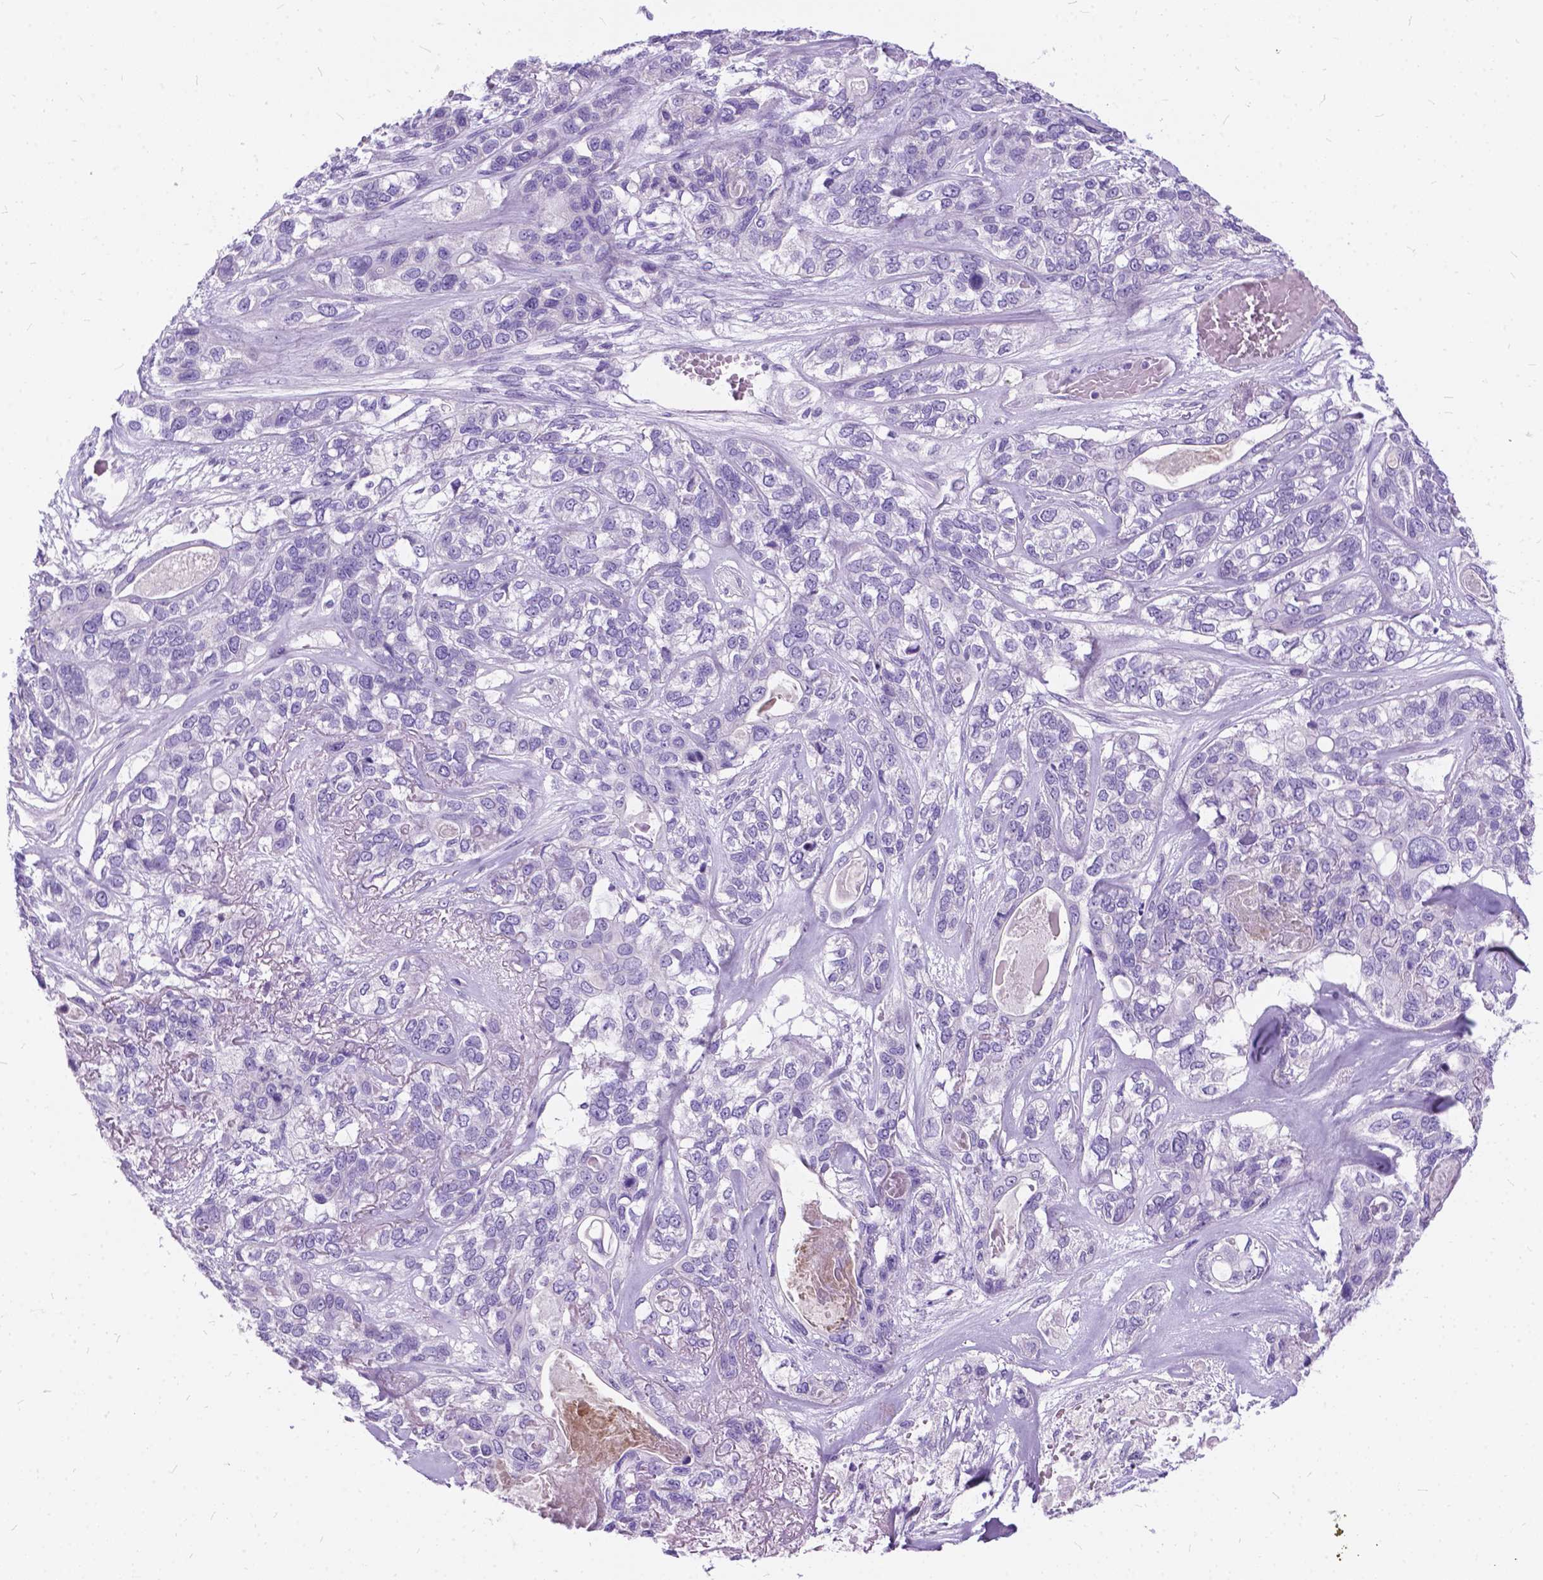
{"staining": {"intensity": "negative", "quantity": "none", "location": "none"}, "tissue": "lung cancer", "cell_type": "Tumor cells", "image_type": "cancer", "snomed": [{"axis": "morphology", "description": "Squamous cell carcinoma, NOS"}, {"axis": "topography", "description": "Lung"}], "caption": "High power microscopy histopathology image of an IHC image of squamous cell carcinoma (lung), revealing no significant positivity in tumor cells.", "gene": "BSND", "patient": {"sex": "female", "age": 70}}